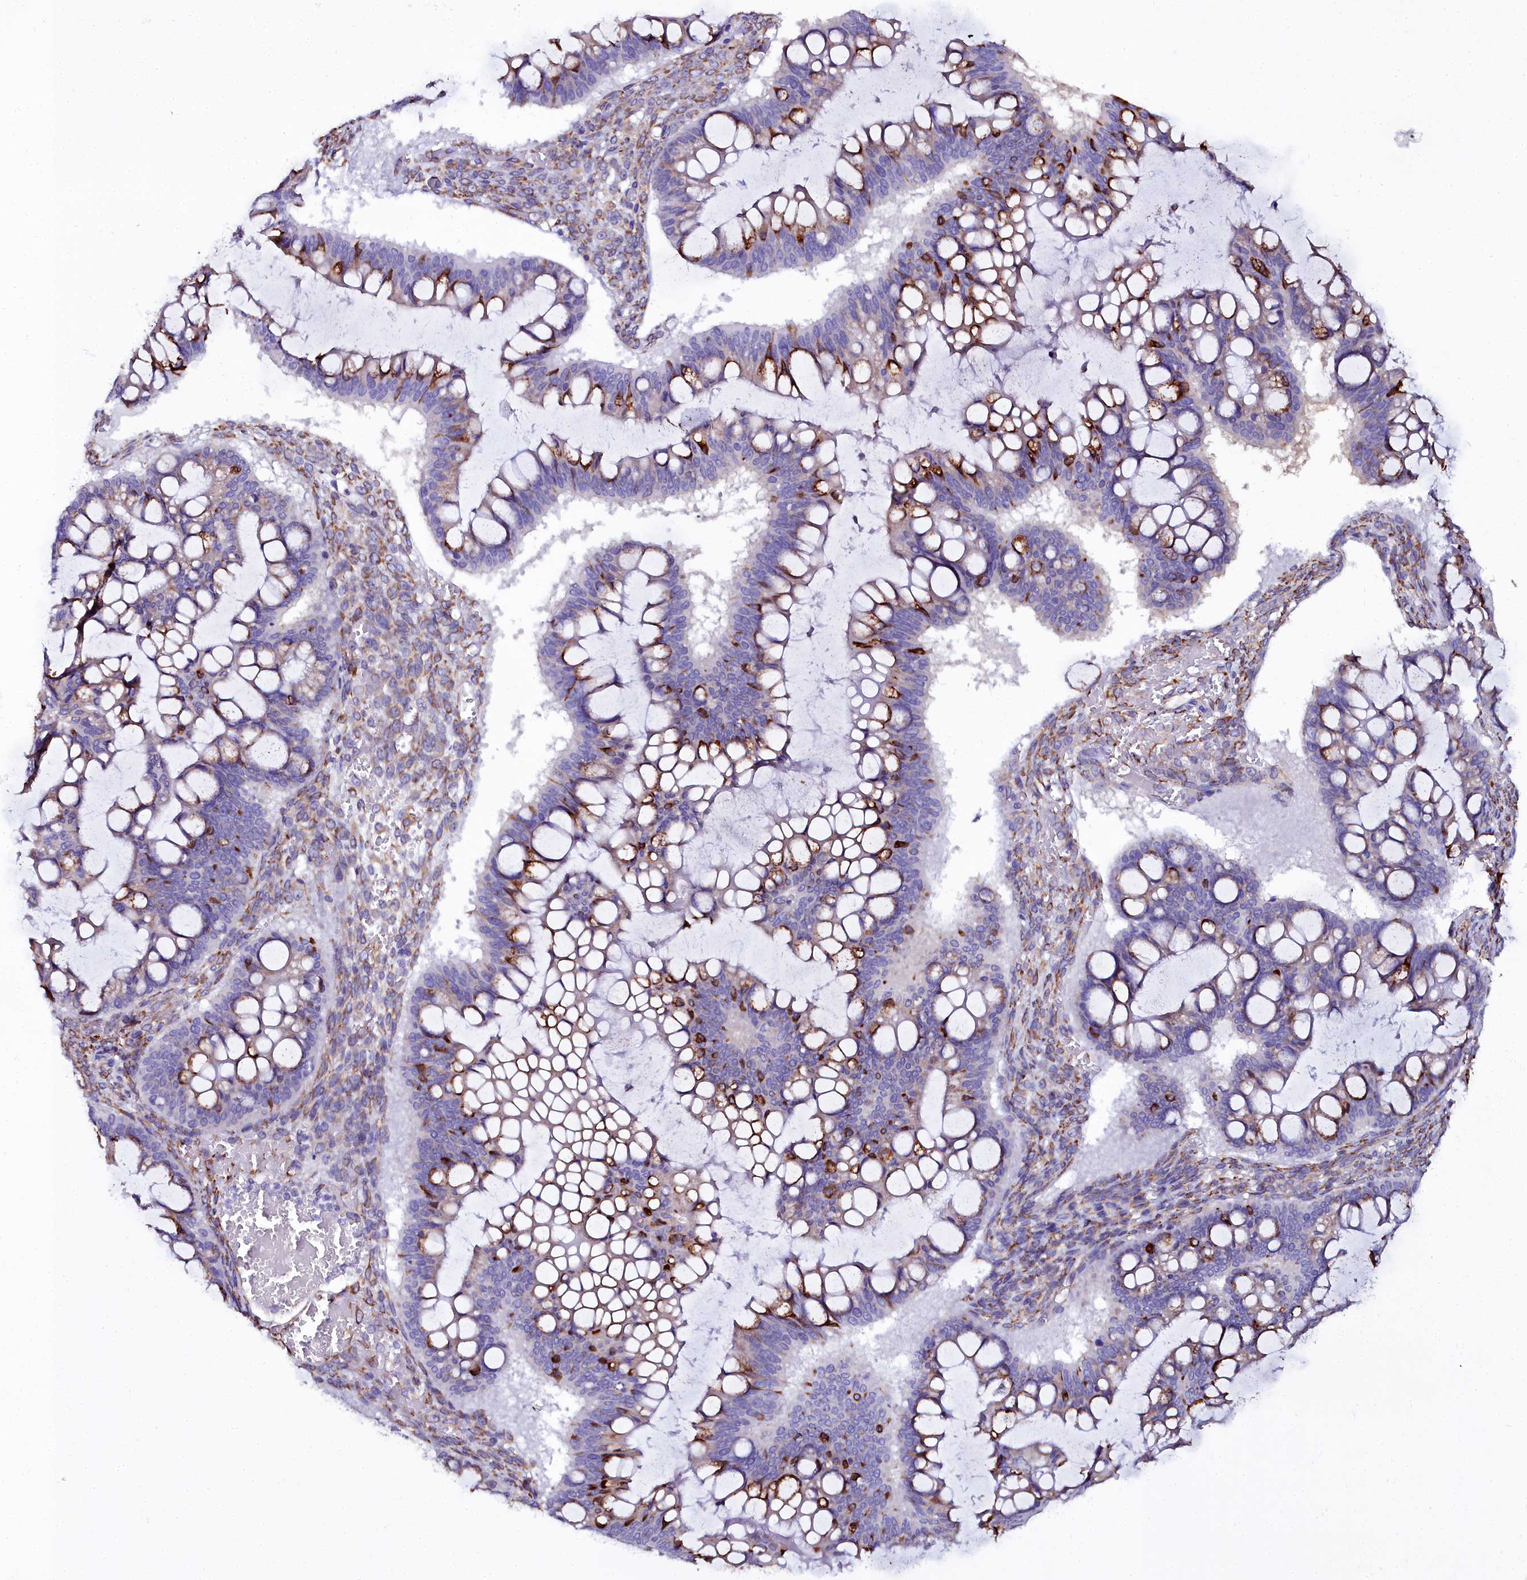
{"staining": {"intensity": "strong", "quantity": "<25%", "location": "cytoplasmic/membranous"}, "tissue": "ovarian cancer", "cell_type": "Tumor cells", "image_type": "cancer", "snomed": [{"axis": "morphology", "description": "Cystadenocarcinoma, mucinous, NOS"}, {"axis": "topography", "description": "Ovary"}], "caption": "Immunohistochemistry staining of ovarian cancer, which exhibits medium levels of strong cytoplasmic/membranous positivity in approximately <25% of tumor cells indicating strong cytoplasmic/membranous protein staining. The staining was performed using DAB (brown) for protein detection and nuclei were counterstained in hematoxylin (blue).", "gene": "TXNDC5", "patient": {"sex": "female", "age": 73}}